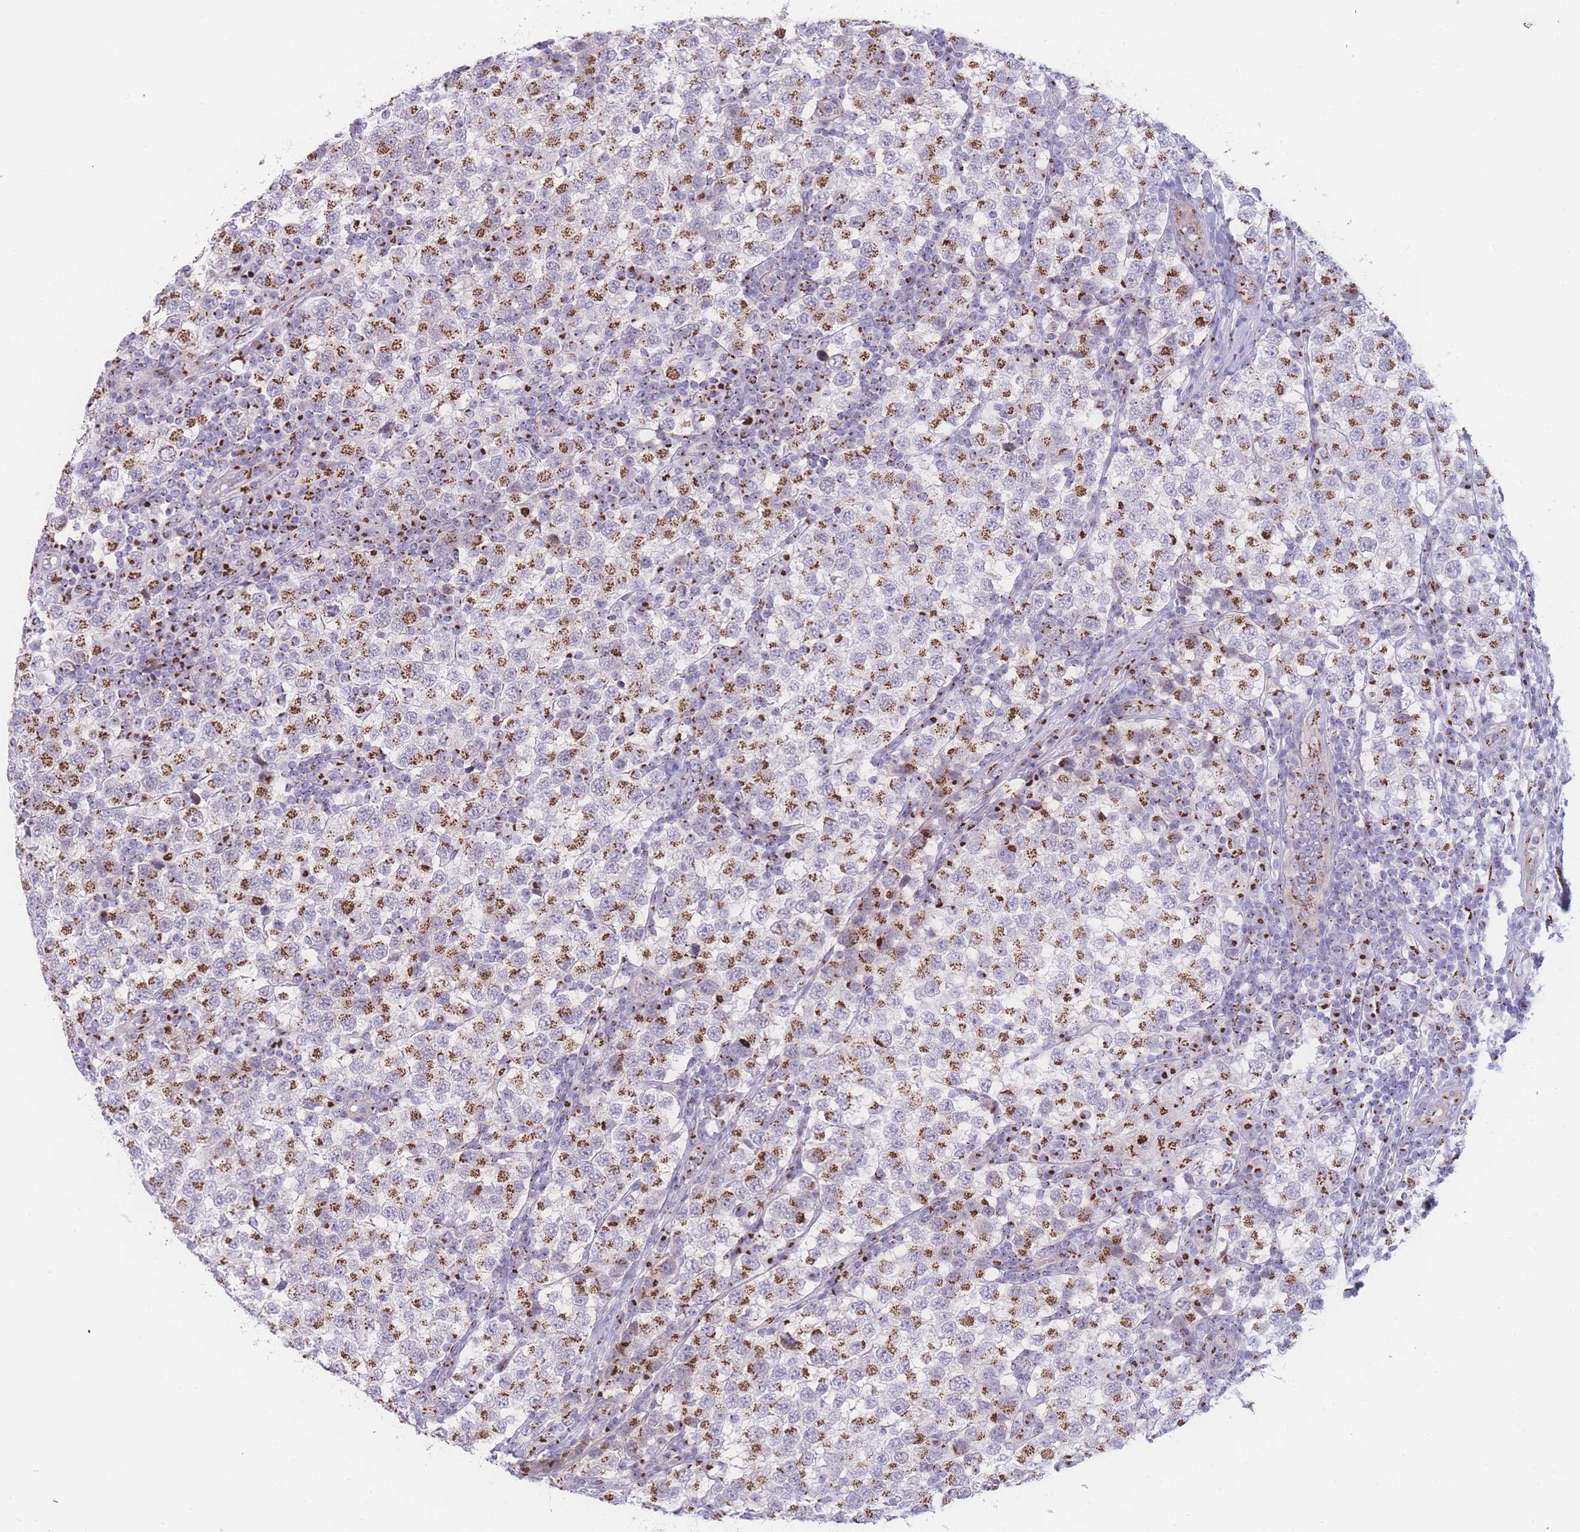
{"staining": {"intensity": "moderate", "quantity": "25%-75%", "location": "cytoplasmic/membranous"}, "tissue": "testis cancer", "cell_type": "Tumor cells", "image_type": "cancer", "snomed": [{"axis": "morphology", "description": "Seminoma, NOS"}, {"axis": "topography", "description": "Testis"}], "caption": "This is a micrograph of immunohistochemistry staining of testis cancer, which shows moderate positivity in the cytoplasmic/membranous of tumor cells.", "gene": "GOLM2", "patient": {"sex": "male", "age": 34}}